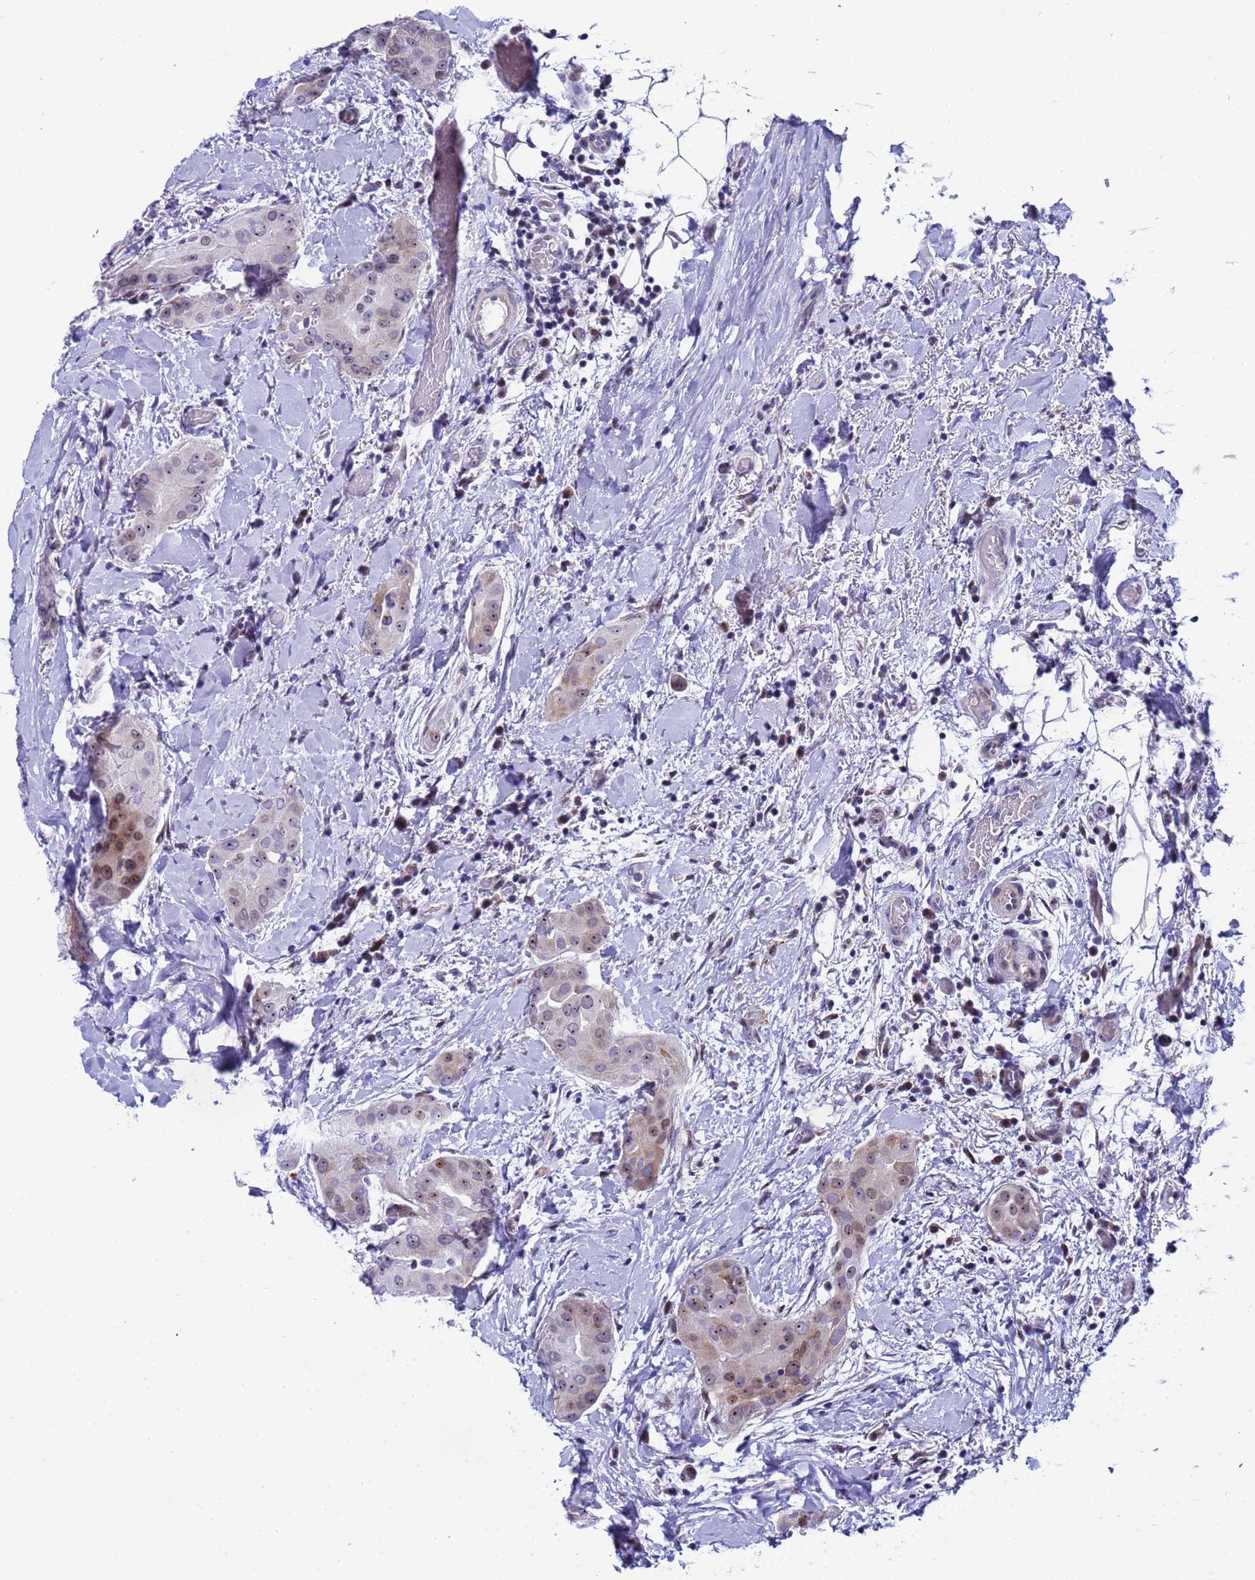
{"staining": {"intensity": "moderate", "quantity": "<25%", "location": "nuclear"}, "tissue": "thyroid cancer", "cell_type": "Tumor cells", "image_type": "cancer", "snomed": [{"axis": "morphology", "description": "Papillary adenocarcinoma, NOS"}, {"axis": "topography", "description": "Thyroid gland"}], "caption": "Human thyroid cancer stained with a protein marker reveals moderate staining in tumor cells.", "gene": "POP5", "patient": {"sex": "male", "age": 33}}